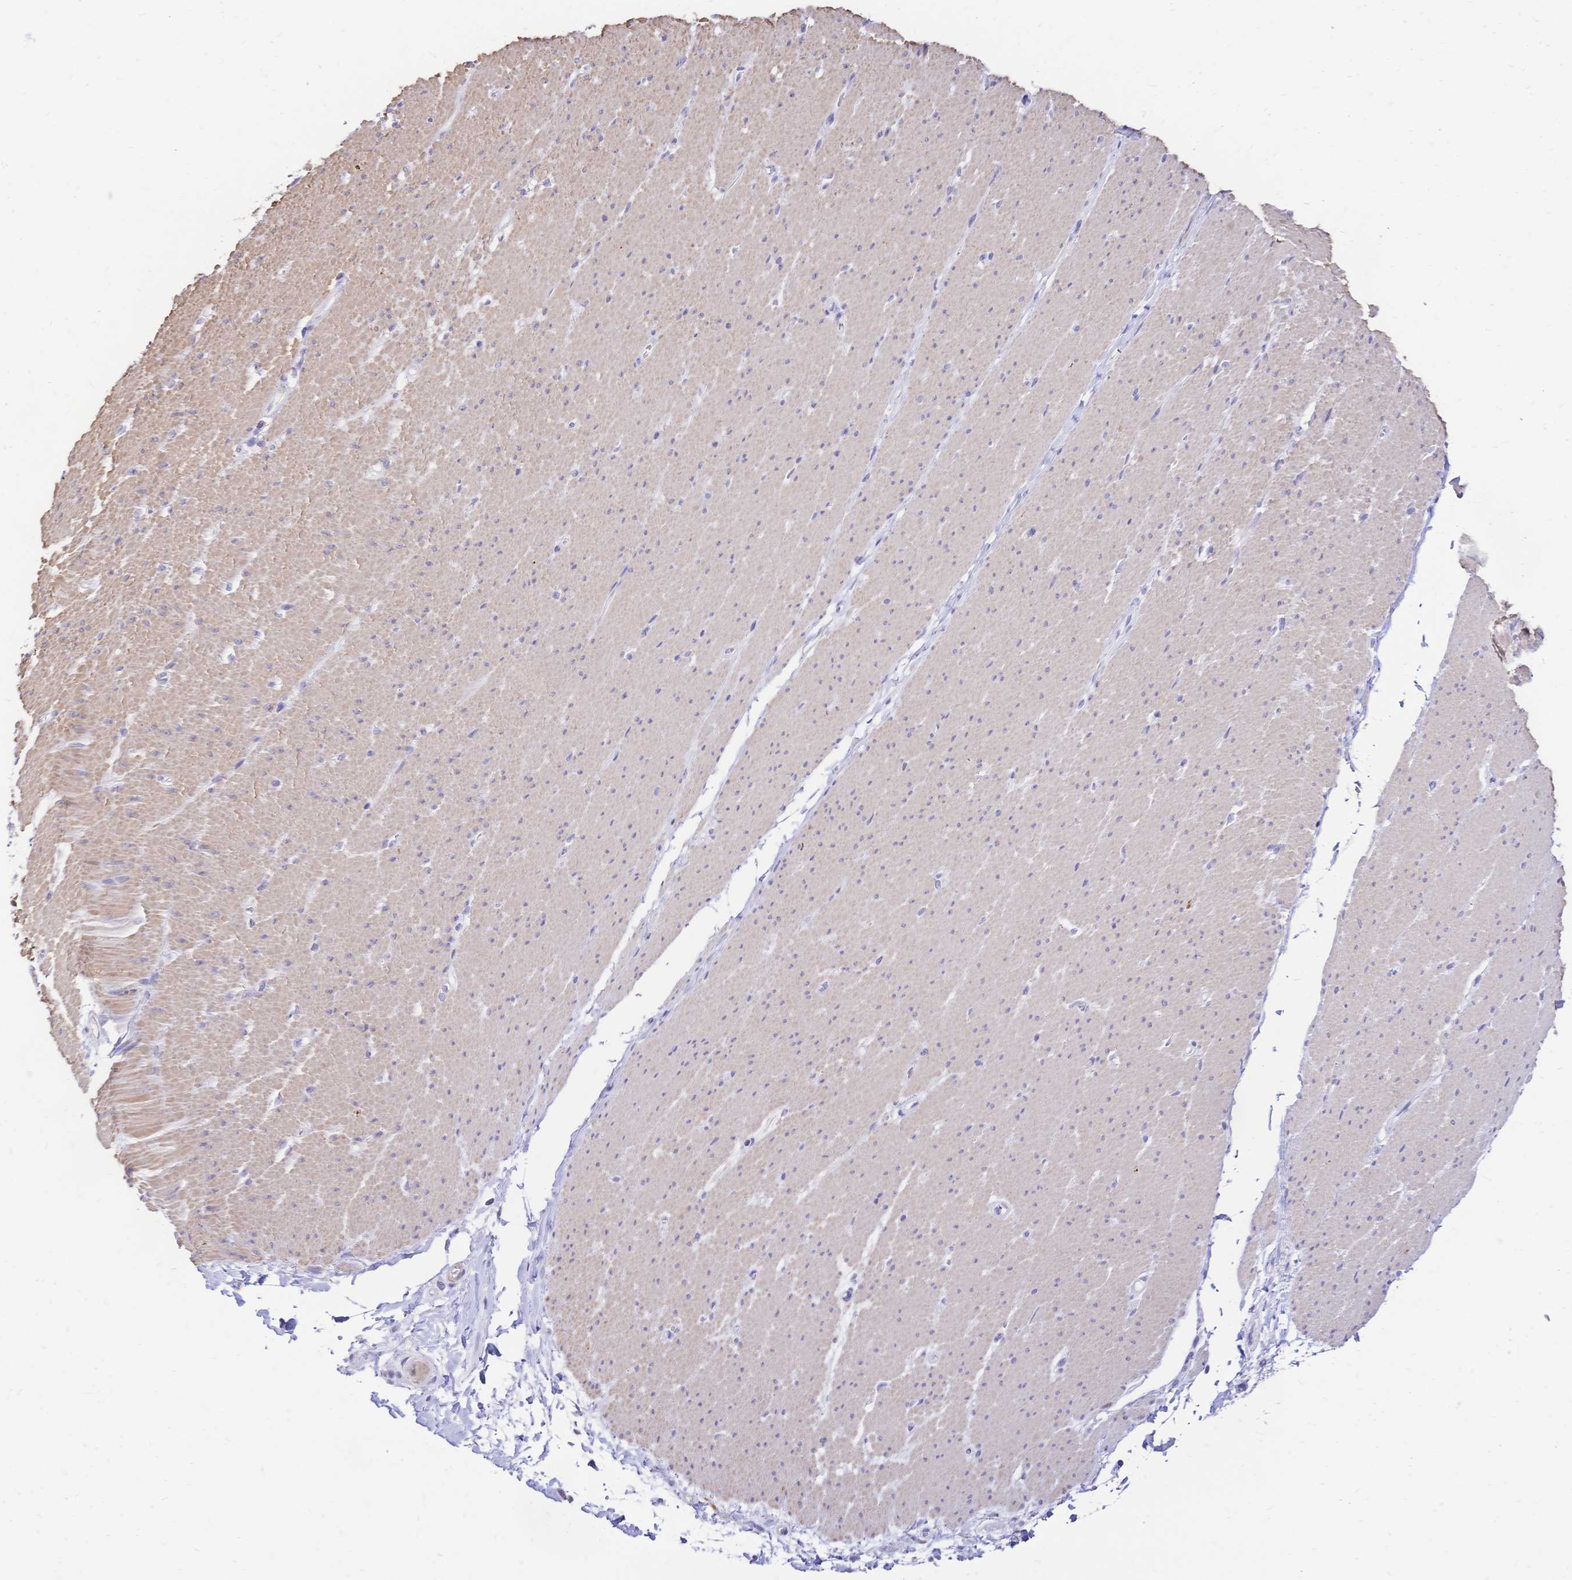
{"staining": {"intensity": "weak", "quantity": "25%-75%", "location": "cytoplasmic/membranous"}, "tissue": "smooth muscle", "cell_type": "Smooth muscle cells", "image_type": "normal", "snomed": [{"axis": "morphology", "description": "Normal tissue, NOS"}, {"axis": "topography", "description": "Smooth muscle"}, {"axis": "topography", "description": "Rectum"}], "caption": "Protein expression analysis of normal human smooth muscle reveals weak cytoplasmic/membranous positivity in approximately 25%-75% of smooth muscle cells.", "gene": "CLEC18A", "patient": {"sex": "male", "age": 53}}